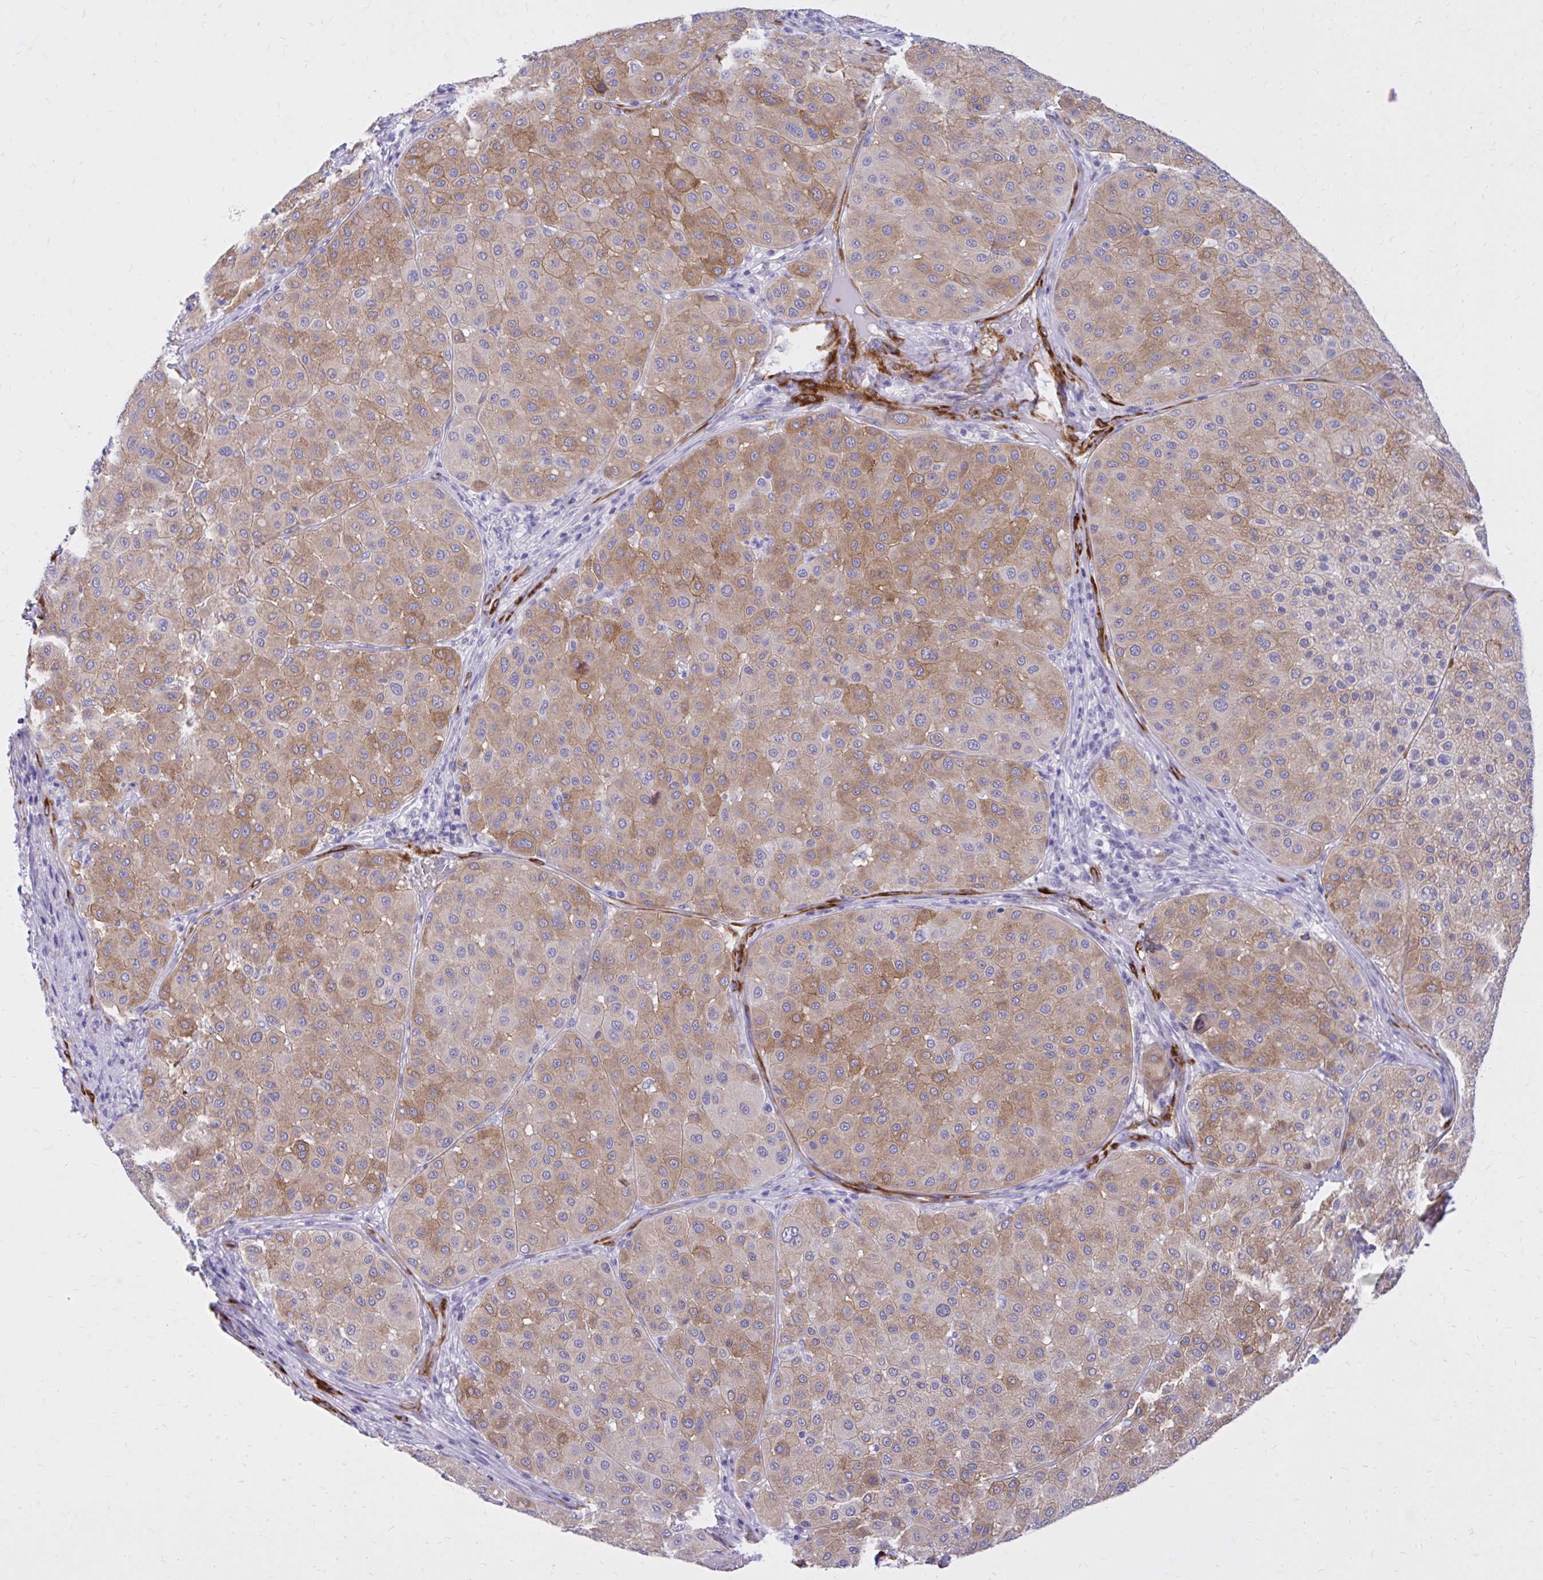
{"staining": {"intensity": "moderate", "quantity": ">75%", "location": "cytoplasmic/membranous"}, "tissue": "melanoma", "cell_type": "Tumor cells", "image_type": "cancer", "snomed": [{"axis": "morphology", "description": "Malignant melanoma, Metastatic site"}, {"axis": "topography", "description": "Smooth muscle"}], "caption": "Malignant melanoma (metastatic site) tissue demonstrates moderate cytoplasmic/membranous staining in about >75% of tumor cells", "gene": "EPB41L1", "patient": {"sex": "male", "age": 41}}